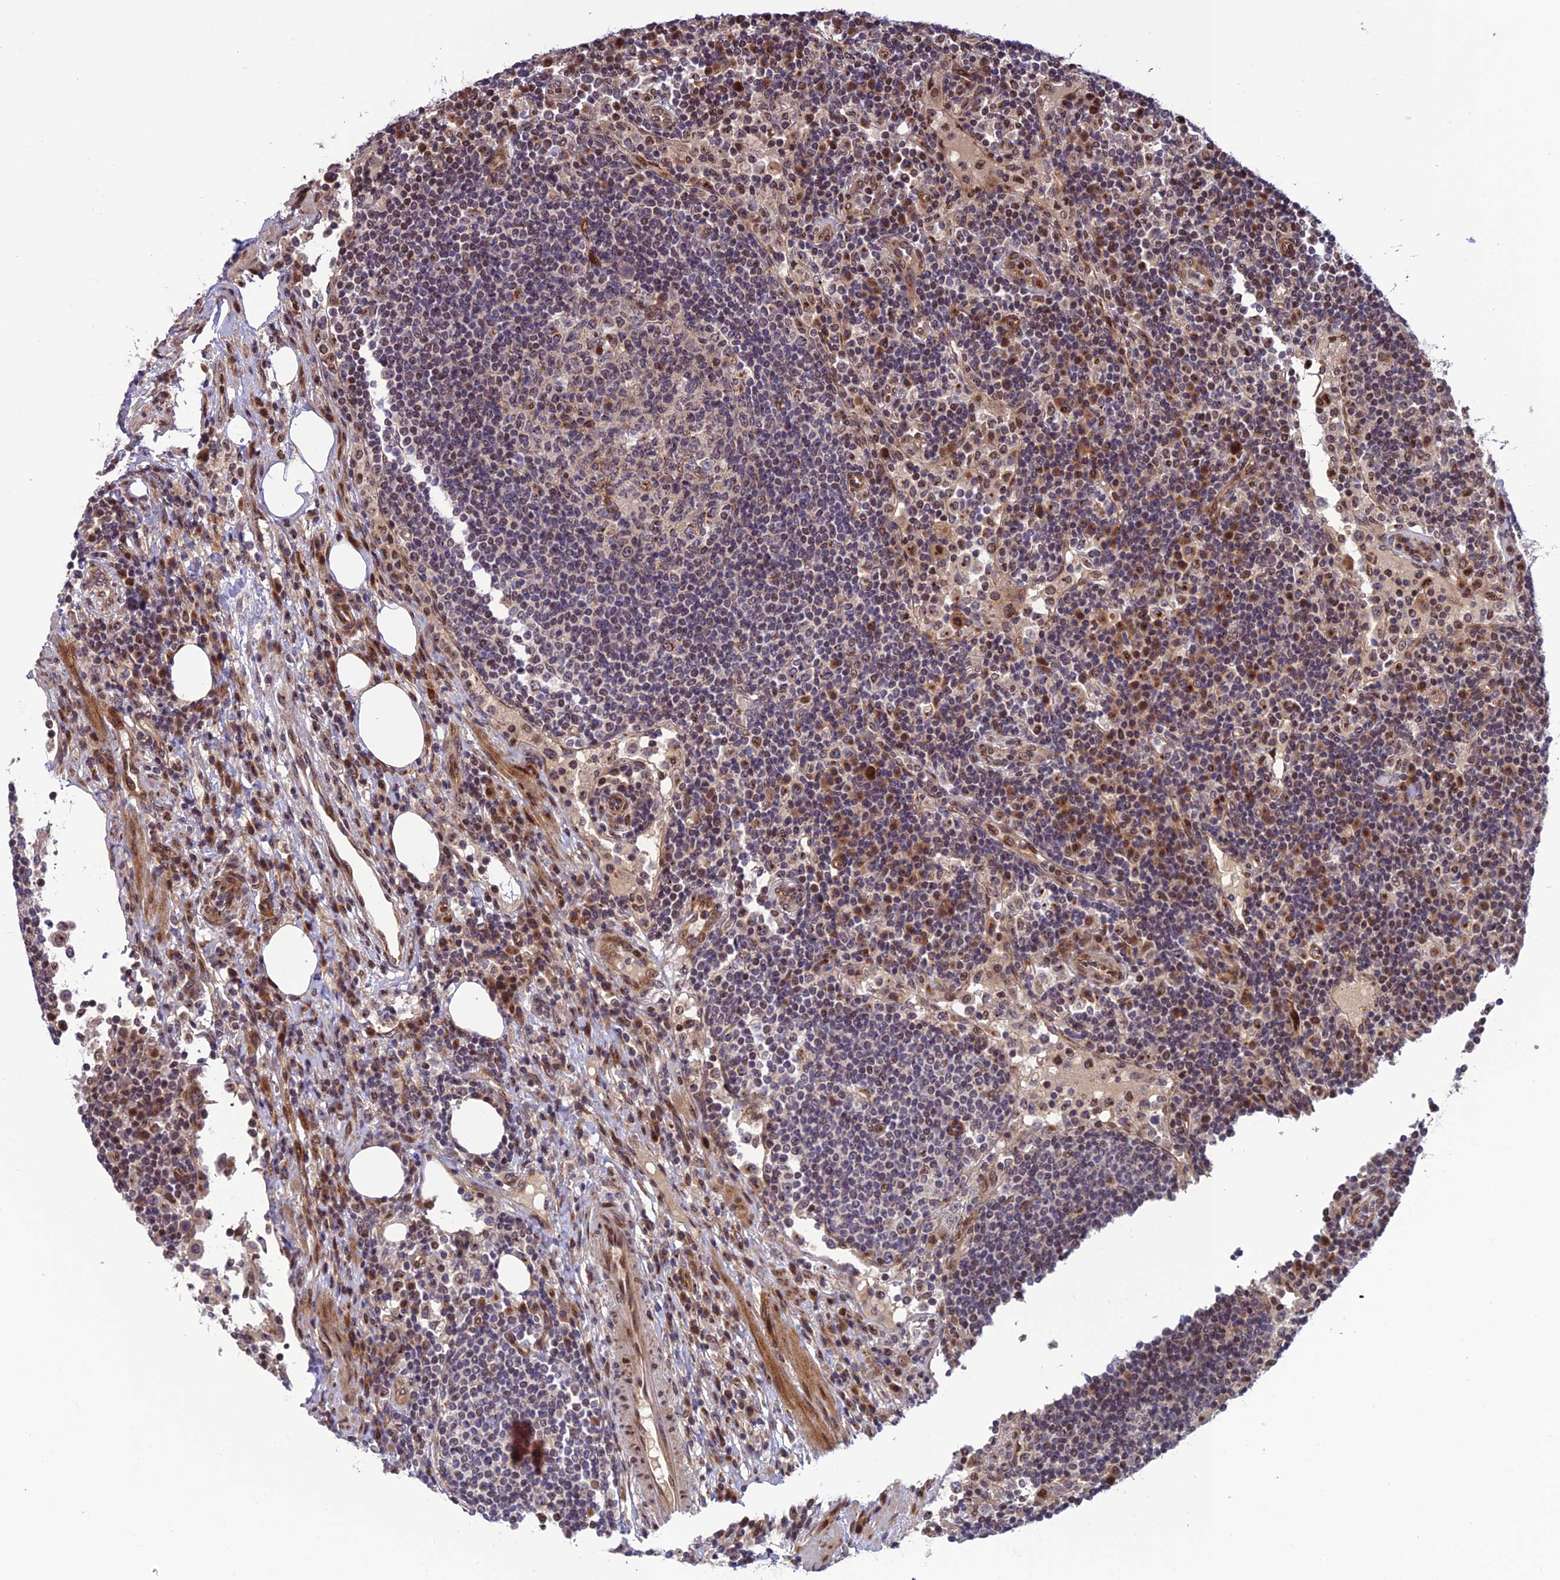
{"staining": {"intensity": "weak", "quantity": "<25%", "location": "nuclear"}, "tissue": "lymph node", "cell_type": "Germinal center cells", "image_type": "normal", "snomed": [{"axis": "morphology", "description": "Normal tissue, NOS"}, {"axis": "topography", "description": "Lymph node"}], "caption": "This is an immunohistochemistry (IHC) histopathology image of unremarkable lymph node. There is no staining in germinal center cells.", "gene": "SMIM7", "patient": {"sex": "female", "age": 53}}